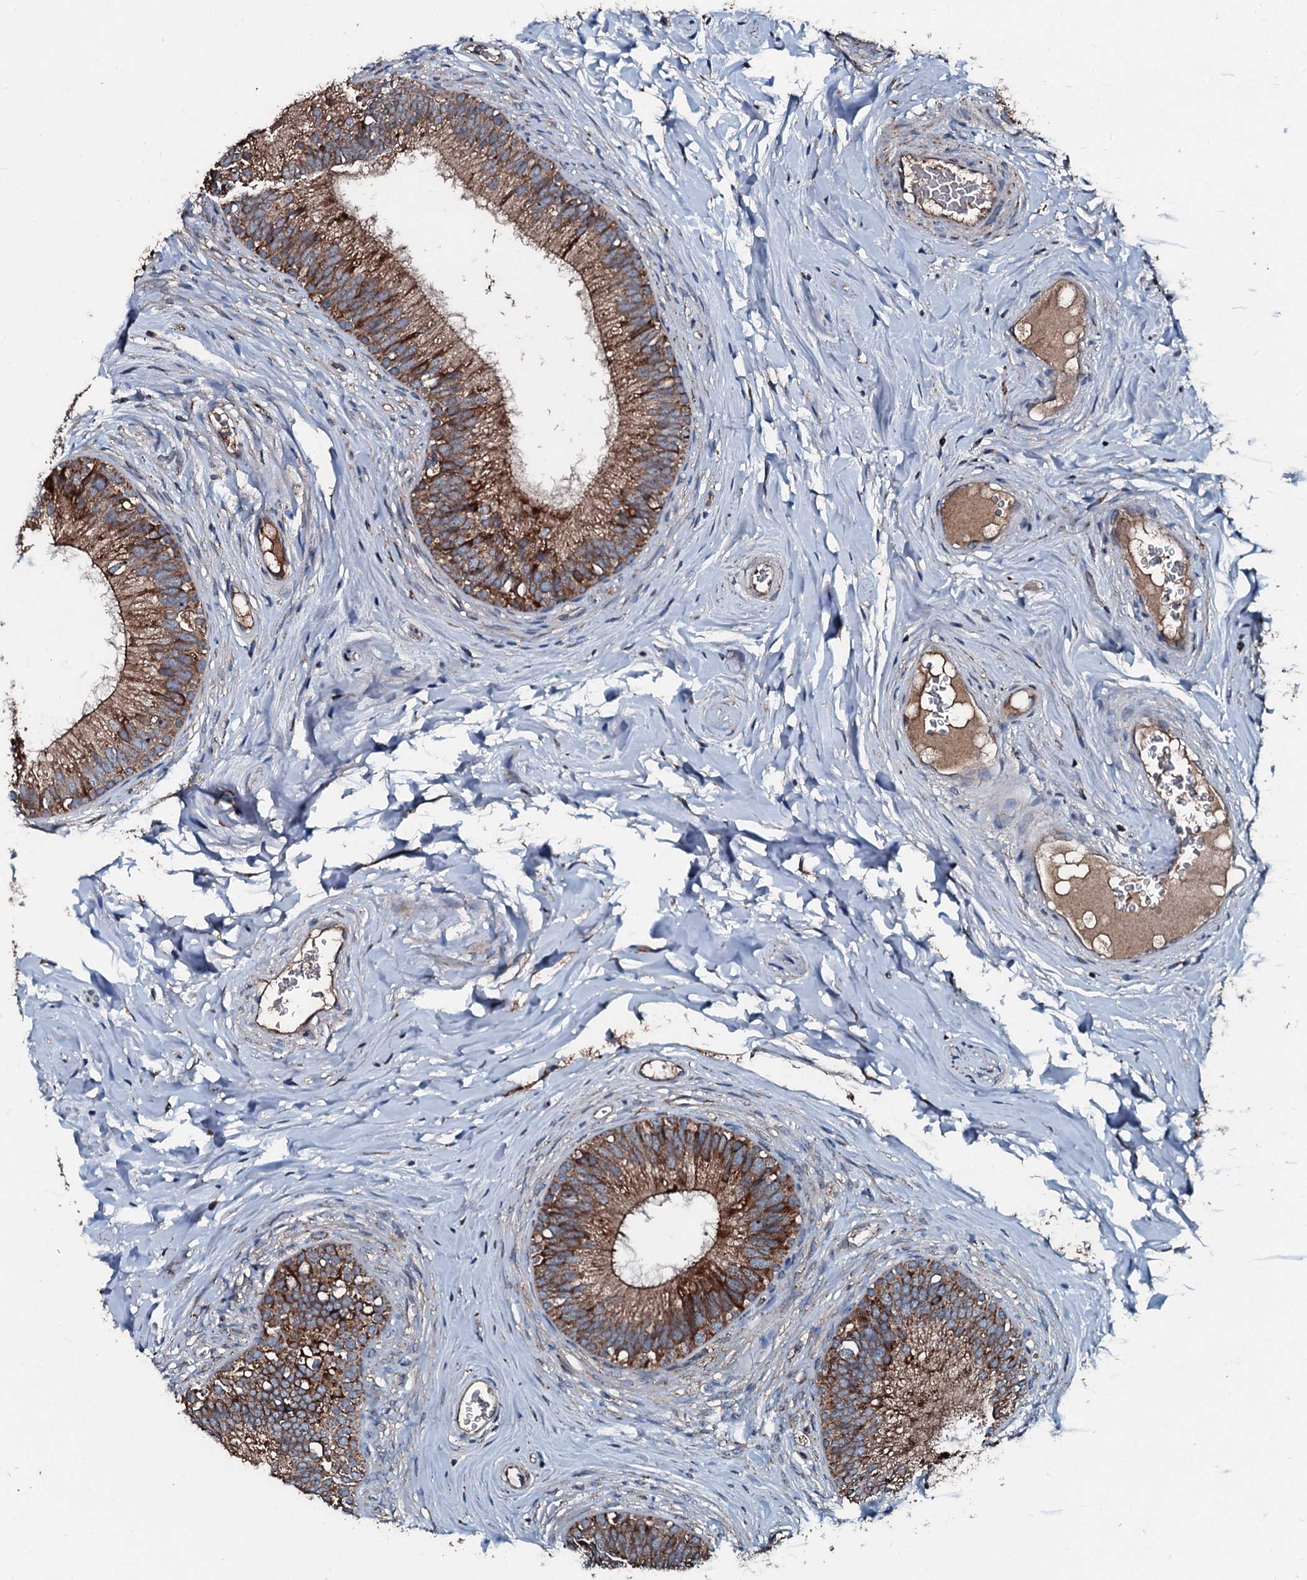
{"staining": {"intensity": "moderate", "quantity": "25%-75%", "location": "cytoplasmic/membranous"}, "tissue": "epididymis", "cell_type": "Glandular cells", "image_type": "normal", "snomed": [{"axis": "morphology", "description": "Normal tissue, NOS"}, {"axis": "topography", "description": "Epididymis"}], "caption": "IHC image of unremarkable epididymis: epididymis stained using IHC shows medium levels of moderate protein expression localized specifically in the cytoplasmic/membranous of glandular cells, appearing as a cytoplasmic/membranous brown color.", "gene": "ACSS3", "patient": {"sex": "male", "age": 33}}